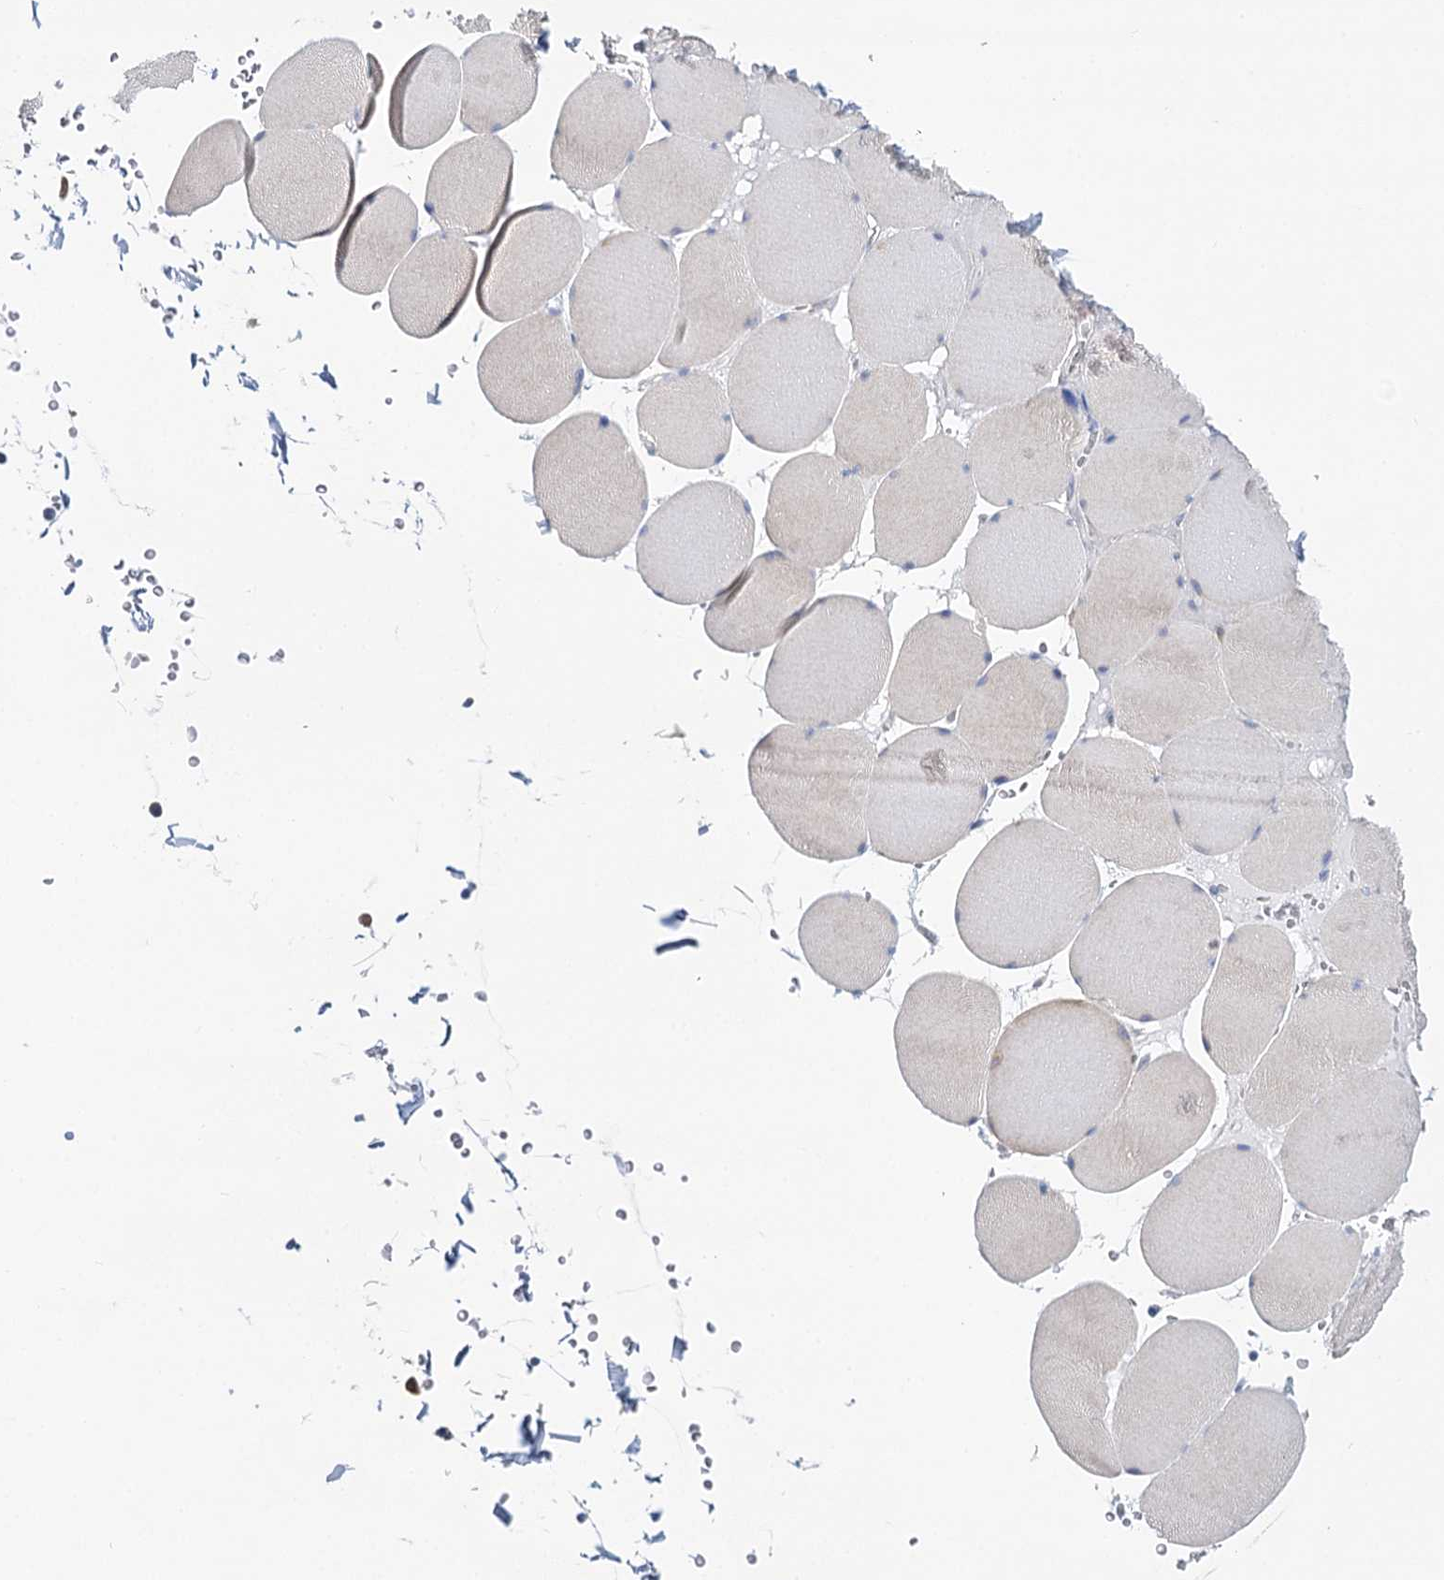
{"staining": {"intensity": "weak", "quantity": "<25%", "location": "cytoplasmic/membranous"}, "tissue": "skeletal muscle", "cell_type": "Myocytes", "image_type": "normal", "snomed": [{"axis": "morphology", "description": "Normal tissue, NOS"}, {"axis": "topography", "description": "Skeletal muscle"}, {"axis": "topography", "description": "Head-Neck"}], "caption": "The immunohistochemistry micrograph has no significant expression in myocytes of skeletal muscle. (DAB immunohistochemistry with hematoxylin counter stain).", "gene": "TEX12", "patient": {"sex": "male", "age": 66}}